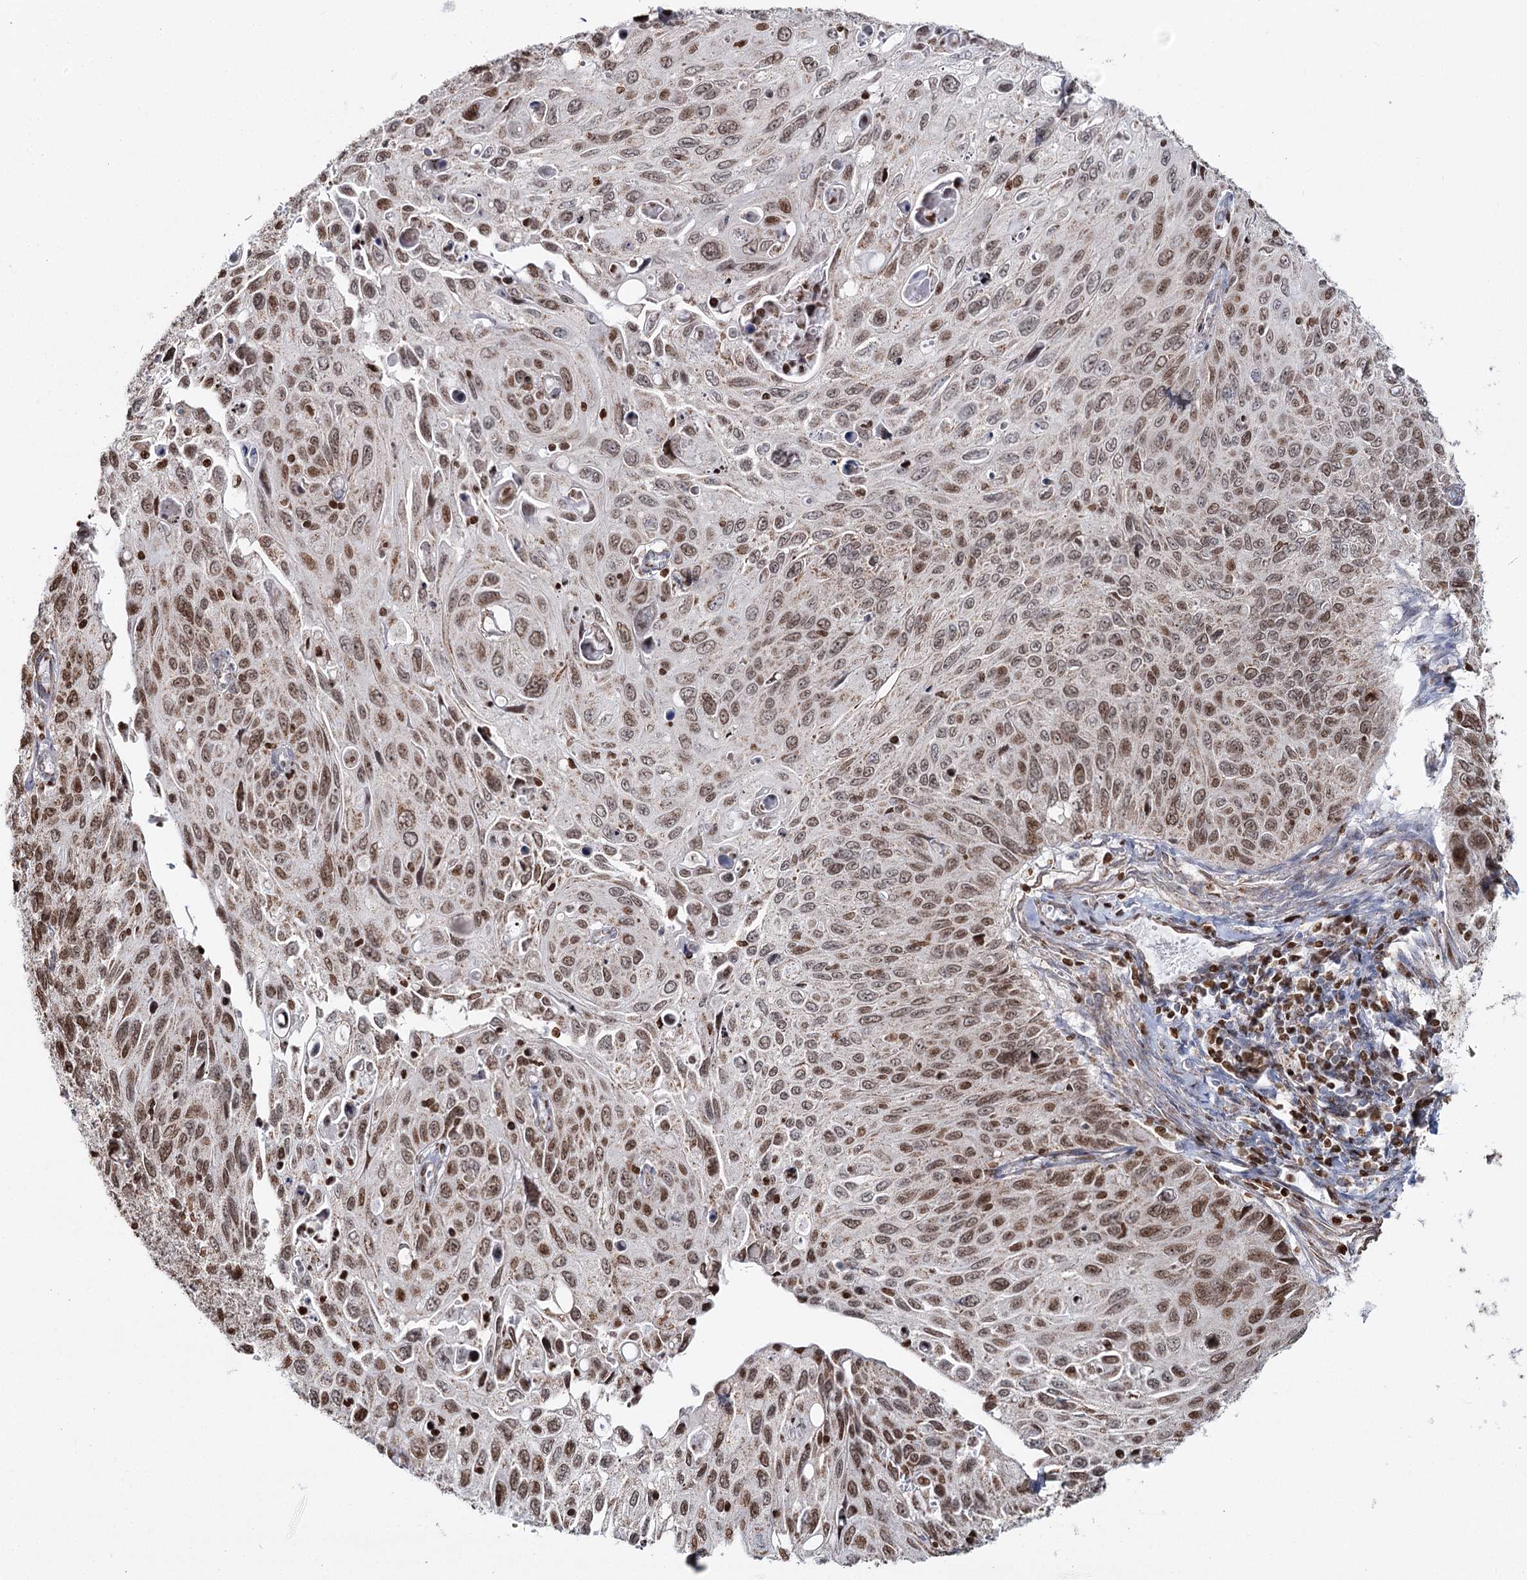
{"staining": {"intensity": "moderate", "quantity": ">75%", "location": "nuclear"}, "tissue": "cervical cancer", "cell_type": "Tumor cells", "image_type": "cancer", "snomed": [{"axis": "morphology", "description": "Squamous cell carcinoma, NOS"}, {"axis": "topography", "description": "Cervix"}], "caption": "DAB immunohistochemical staining of human cervical cancer shows moderate nuclear protein positivity in approximately >75% of tumor cells.", "gene": "PDHX", "patient": {"sex": "female", "age": 70}}